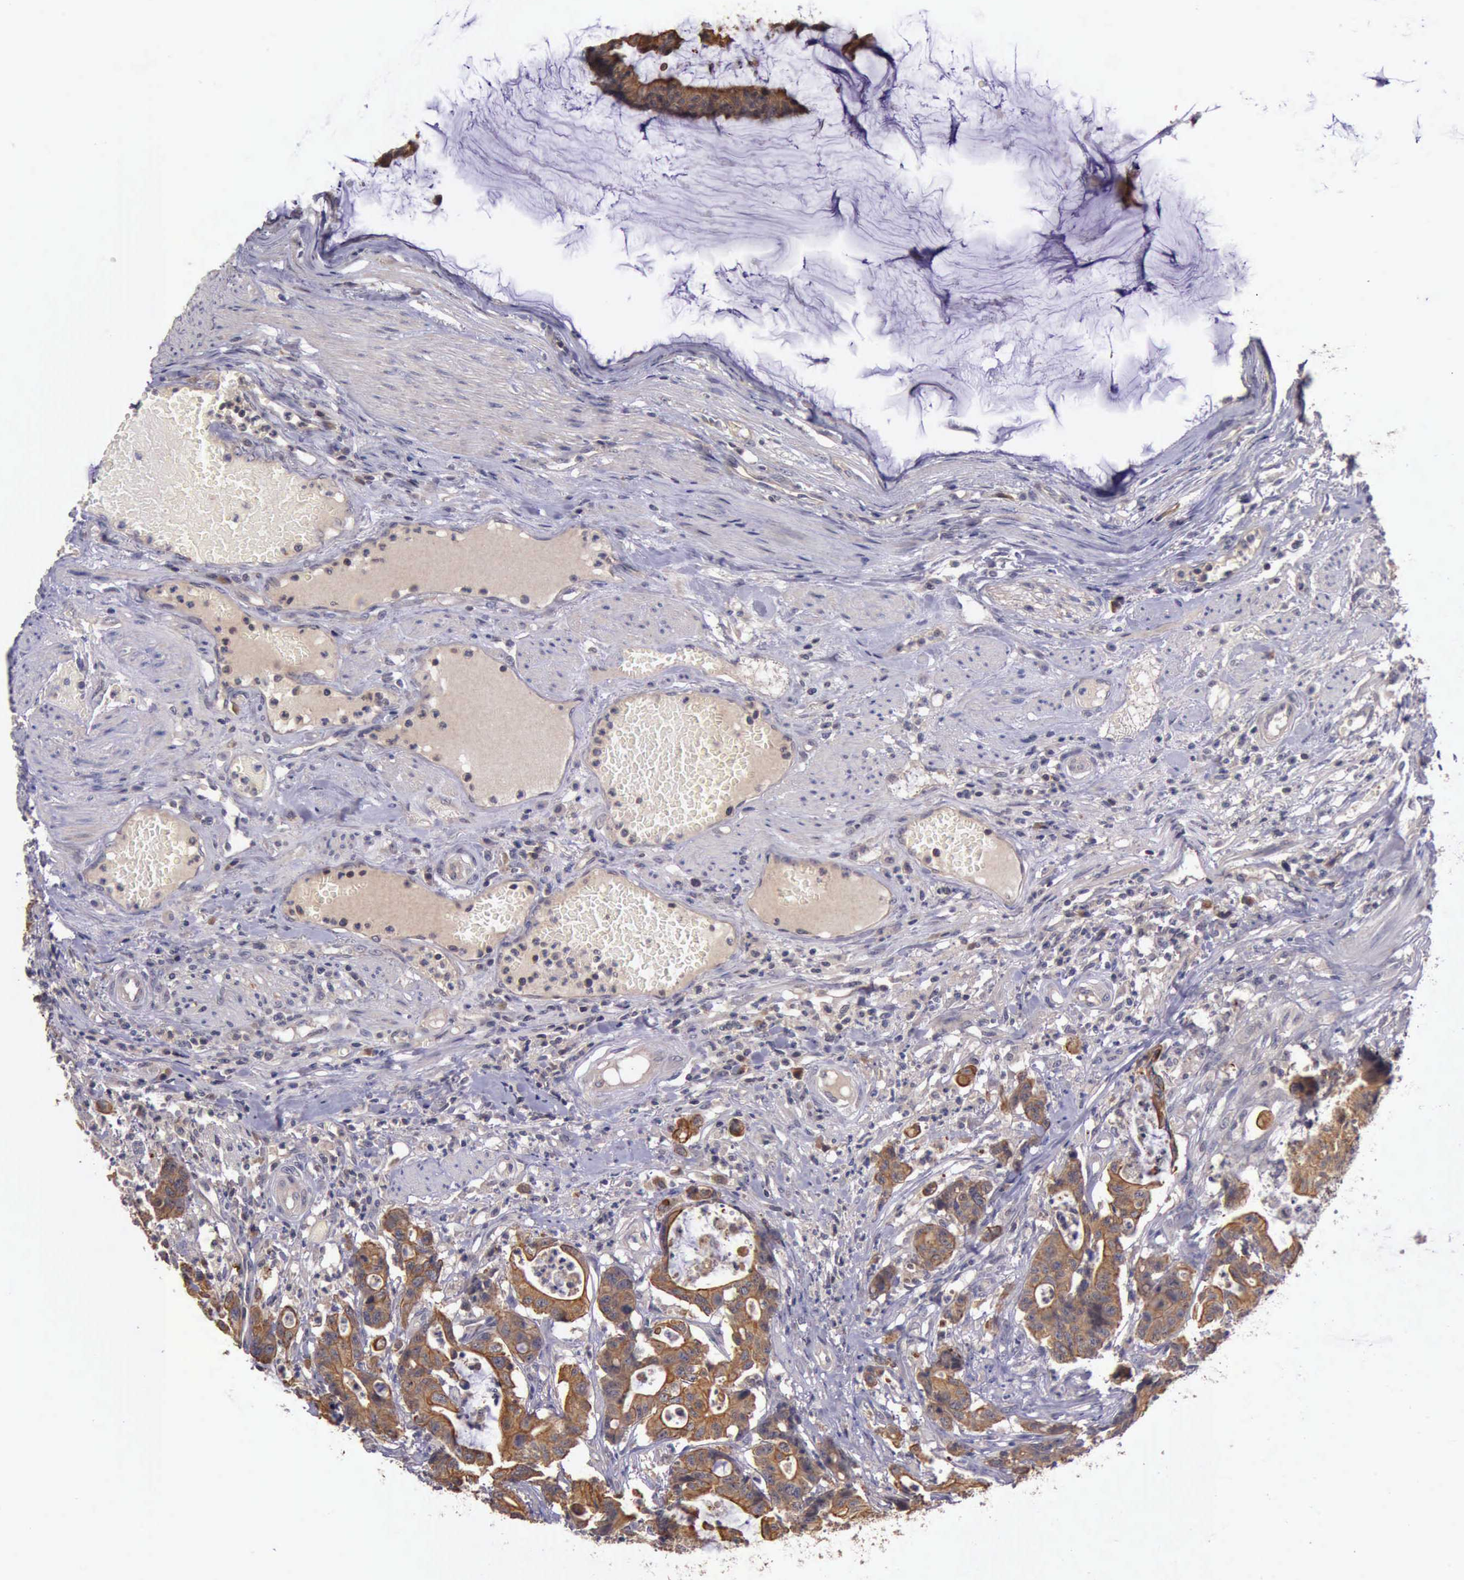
{"staining": {"intensity": "moderate", "quantity": ">75%", "location": "cytoplasmic/membranous"}, "tissue": "colorectal cancer", "cell_type": "Tumor cells", "image_type": "cancer", "snomed": [{"axis": "morphology", "description": "Adenocarcinoma, NOS"}, {"axis": "topography", "description": "Colon"}], "caption": "Immunohistochemical staining of human adenocarcinoma (colorectal) shows medium levels of moderate cytoplasmic/membranous protein positivity in about >75% of tumor cells. Nuclei are stained in blue.", "gene": "RAB39B", "patient": {"sex": "female", "age": 84}}